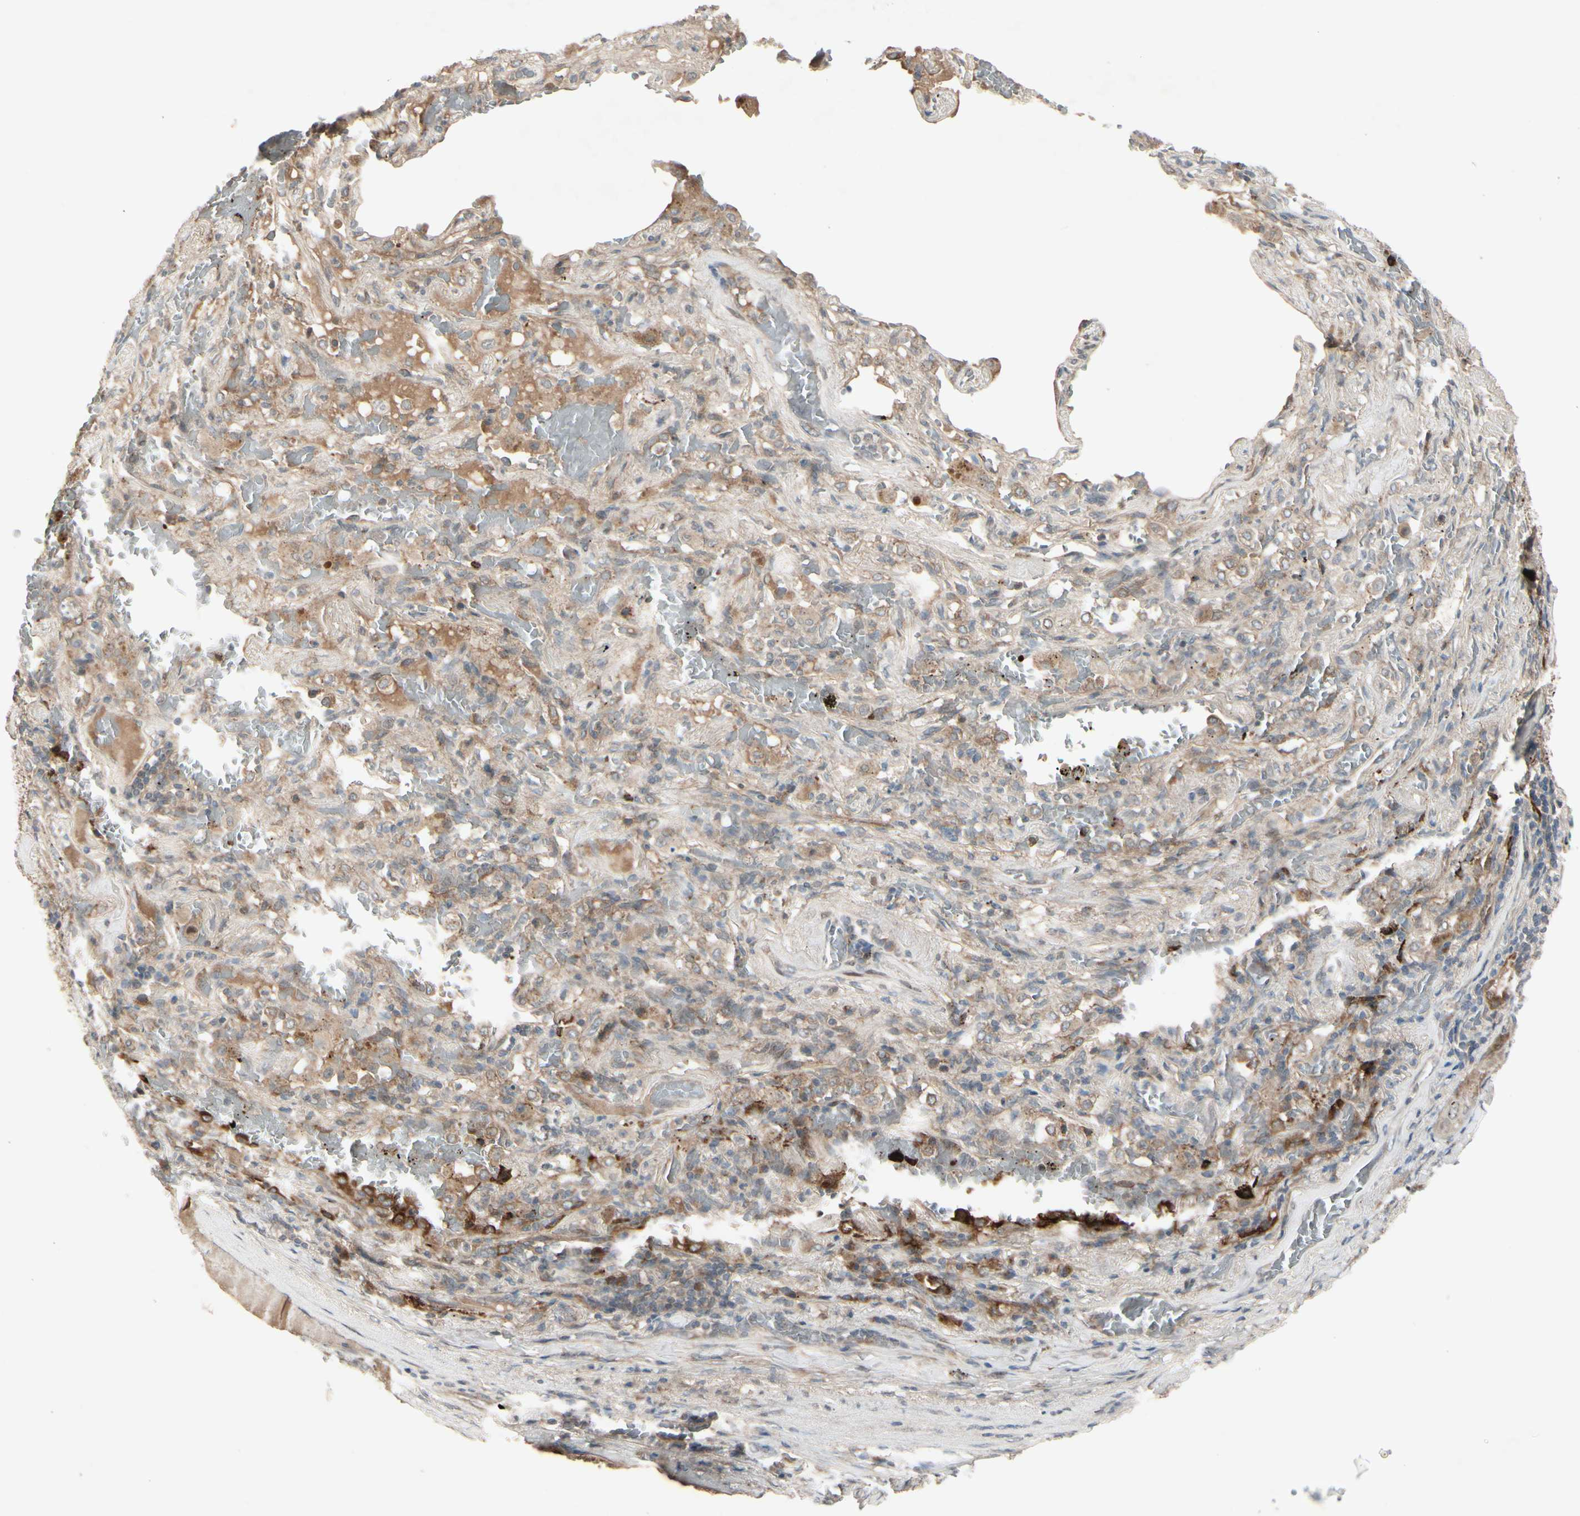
{"staining": {"intensity": "moderate", "quantity": ">75%", "location": "cytoplasmic/membranous"}, "tissue": "lung cancer", "cell_type": "Tumor cells", "image_type": "cancer", "snomed": [{"axis": "morphology", "description": "Squamous cell carcinoma, NOS"}, {"axis": "topography", "description": "Lung"}], "caption": "Immunohistochemical staining of lung cancer (squamous cell carcinoma) displays medium levels of moderate cytoplasmic/membranous positivity in approximately >75% of tumor cells.", "gene": "FHDC1", "patient": {"sex": "male", "age": 57}}